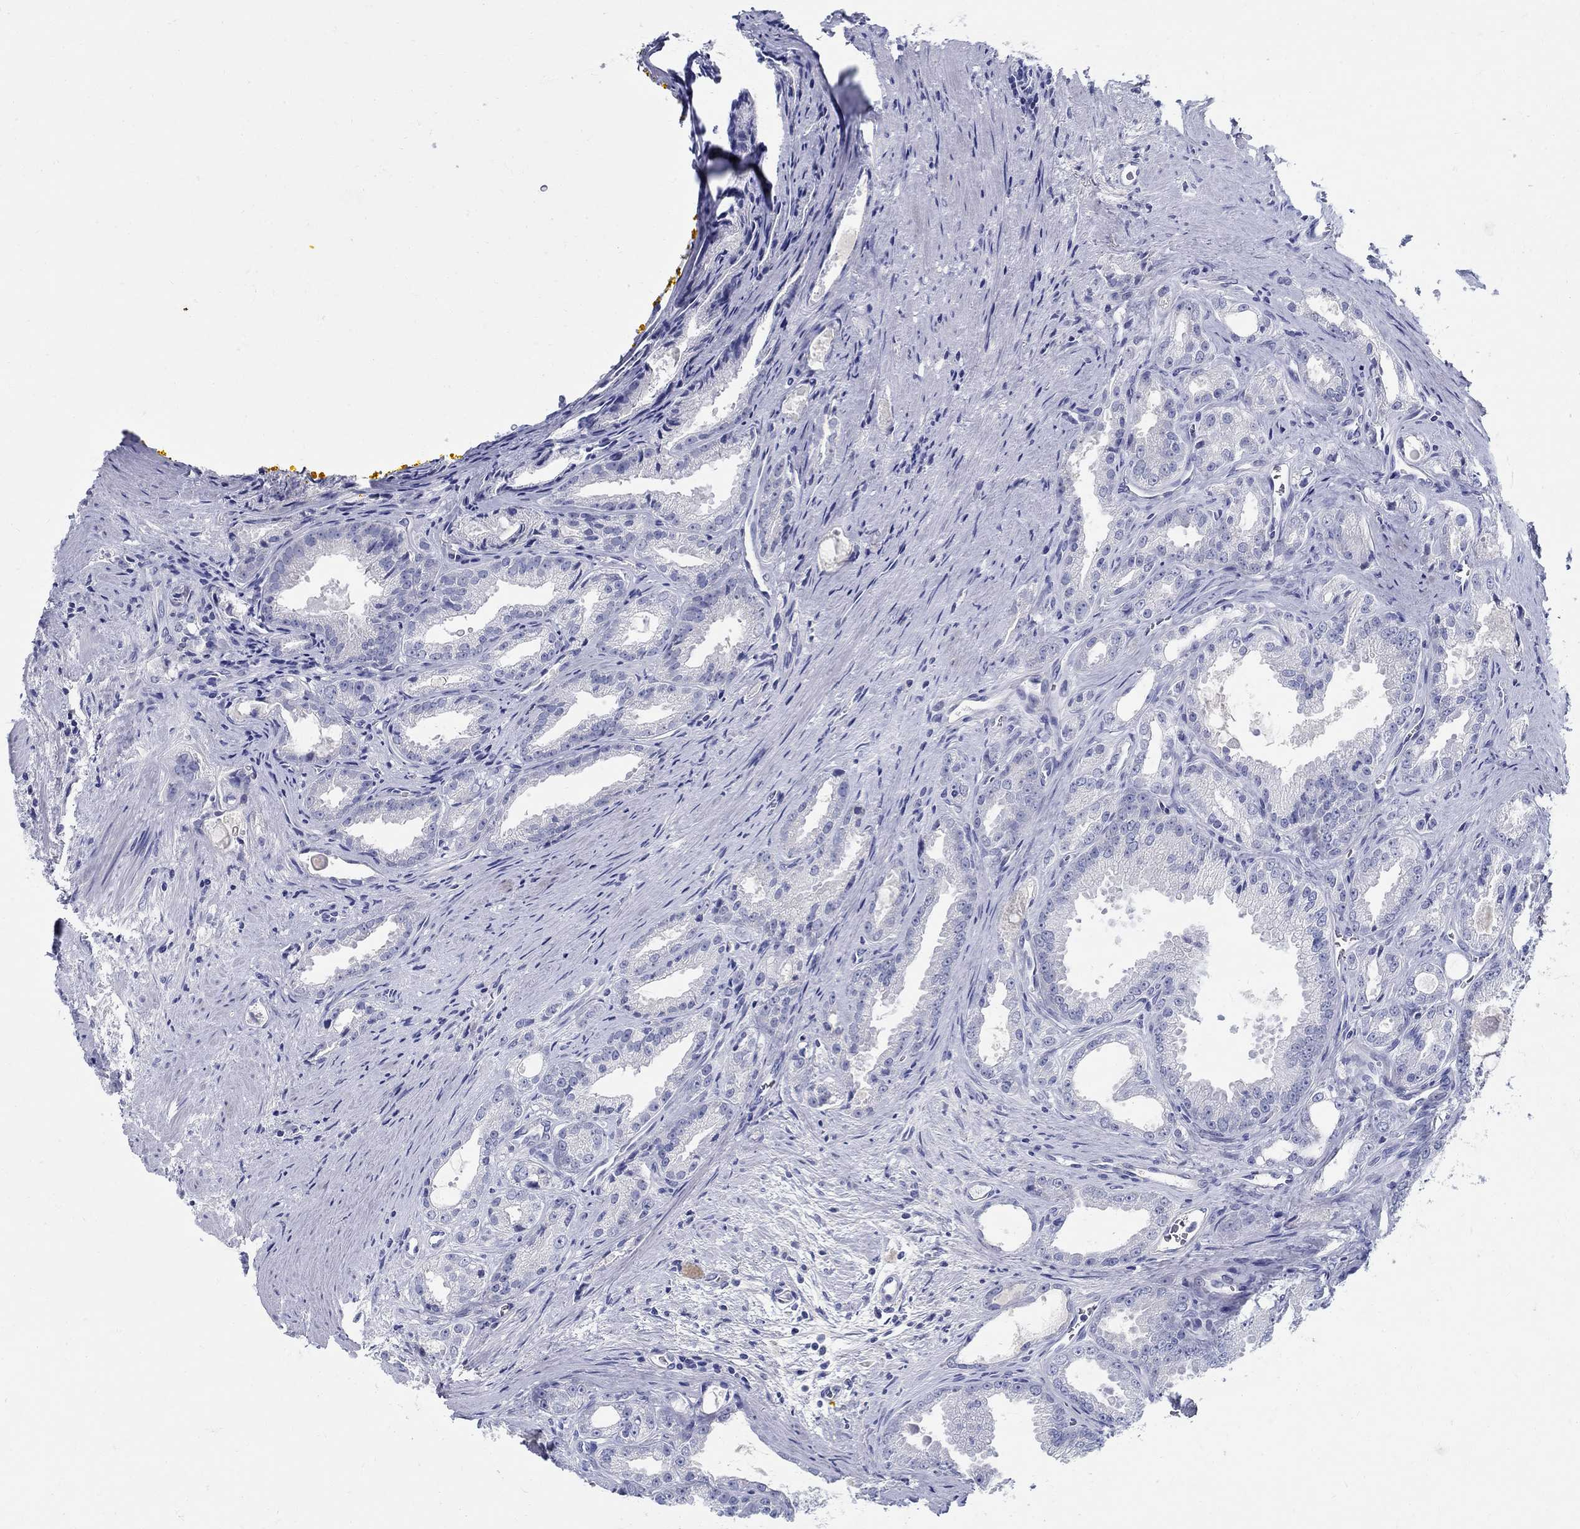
{"staining": {"intensity": "negative", "quantity": "none", "location": "none"}, "tissue": "prostate cancer", "cell_type": "Tumor cells", "image_type": "cancer", "snomed": [{"axis": "morphology", "description": "Adenocarcinoma, NOS"}, {"axis": "morphology", "description": "Adenocarcinoma, High grade"}, {"axis": "topography", "description": "Prostate"}], "caption": "The image shows no staining of tumor cells in prostate cancer (adenocarcinoma).", "gene": "CRYGD", "patient": {"sex": "male", "age": 70}}